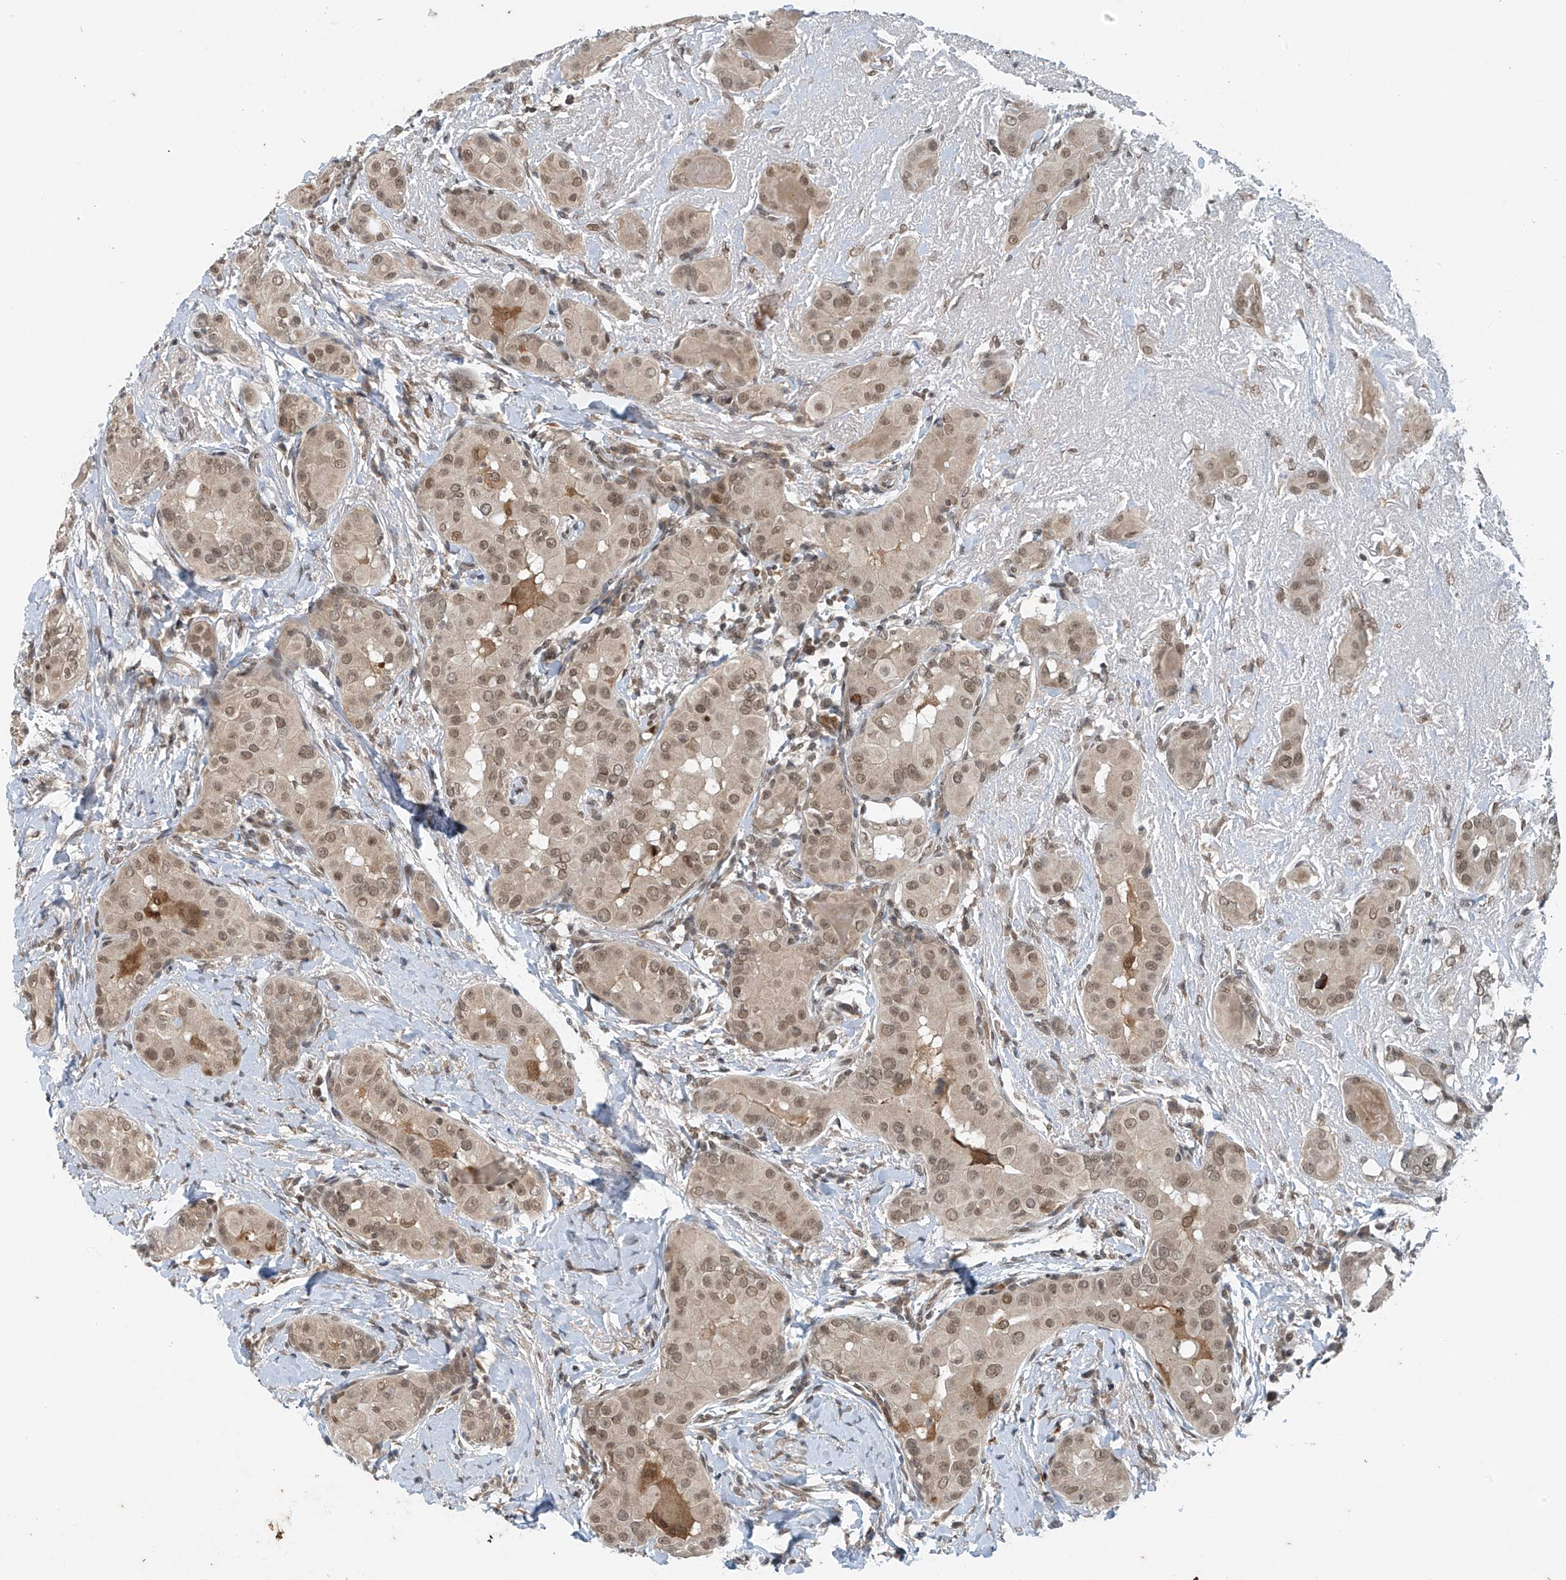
{"staining": {"intensity": "moderate", "quantity": ">75%", "location": "nuclear"}, "tissue": "thyroid cancer", "cell_type": "Tumor cells", "image_type": "cancer", "snomed": [{"axis": "morphology", "description": "Papillary adenocarcinoma, NOS"}, {"axis": "topography", "description": "Thyroid gland"}], "caption": "IHC of thyroid cancer shows medium levels of moderate nuclear staining in approximately >75% of tumor cells. (IHC, brightfield microscopy, high magnification).", "gene": "TAF8", "patient": {"sex": "male", "age": 33}}